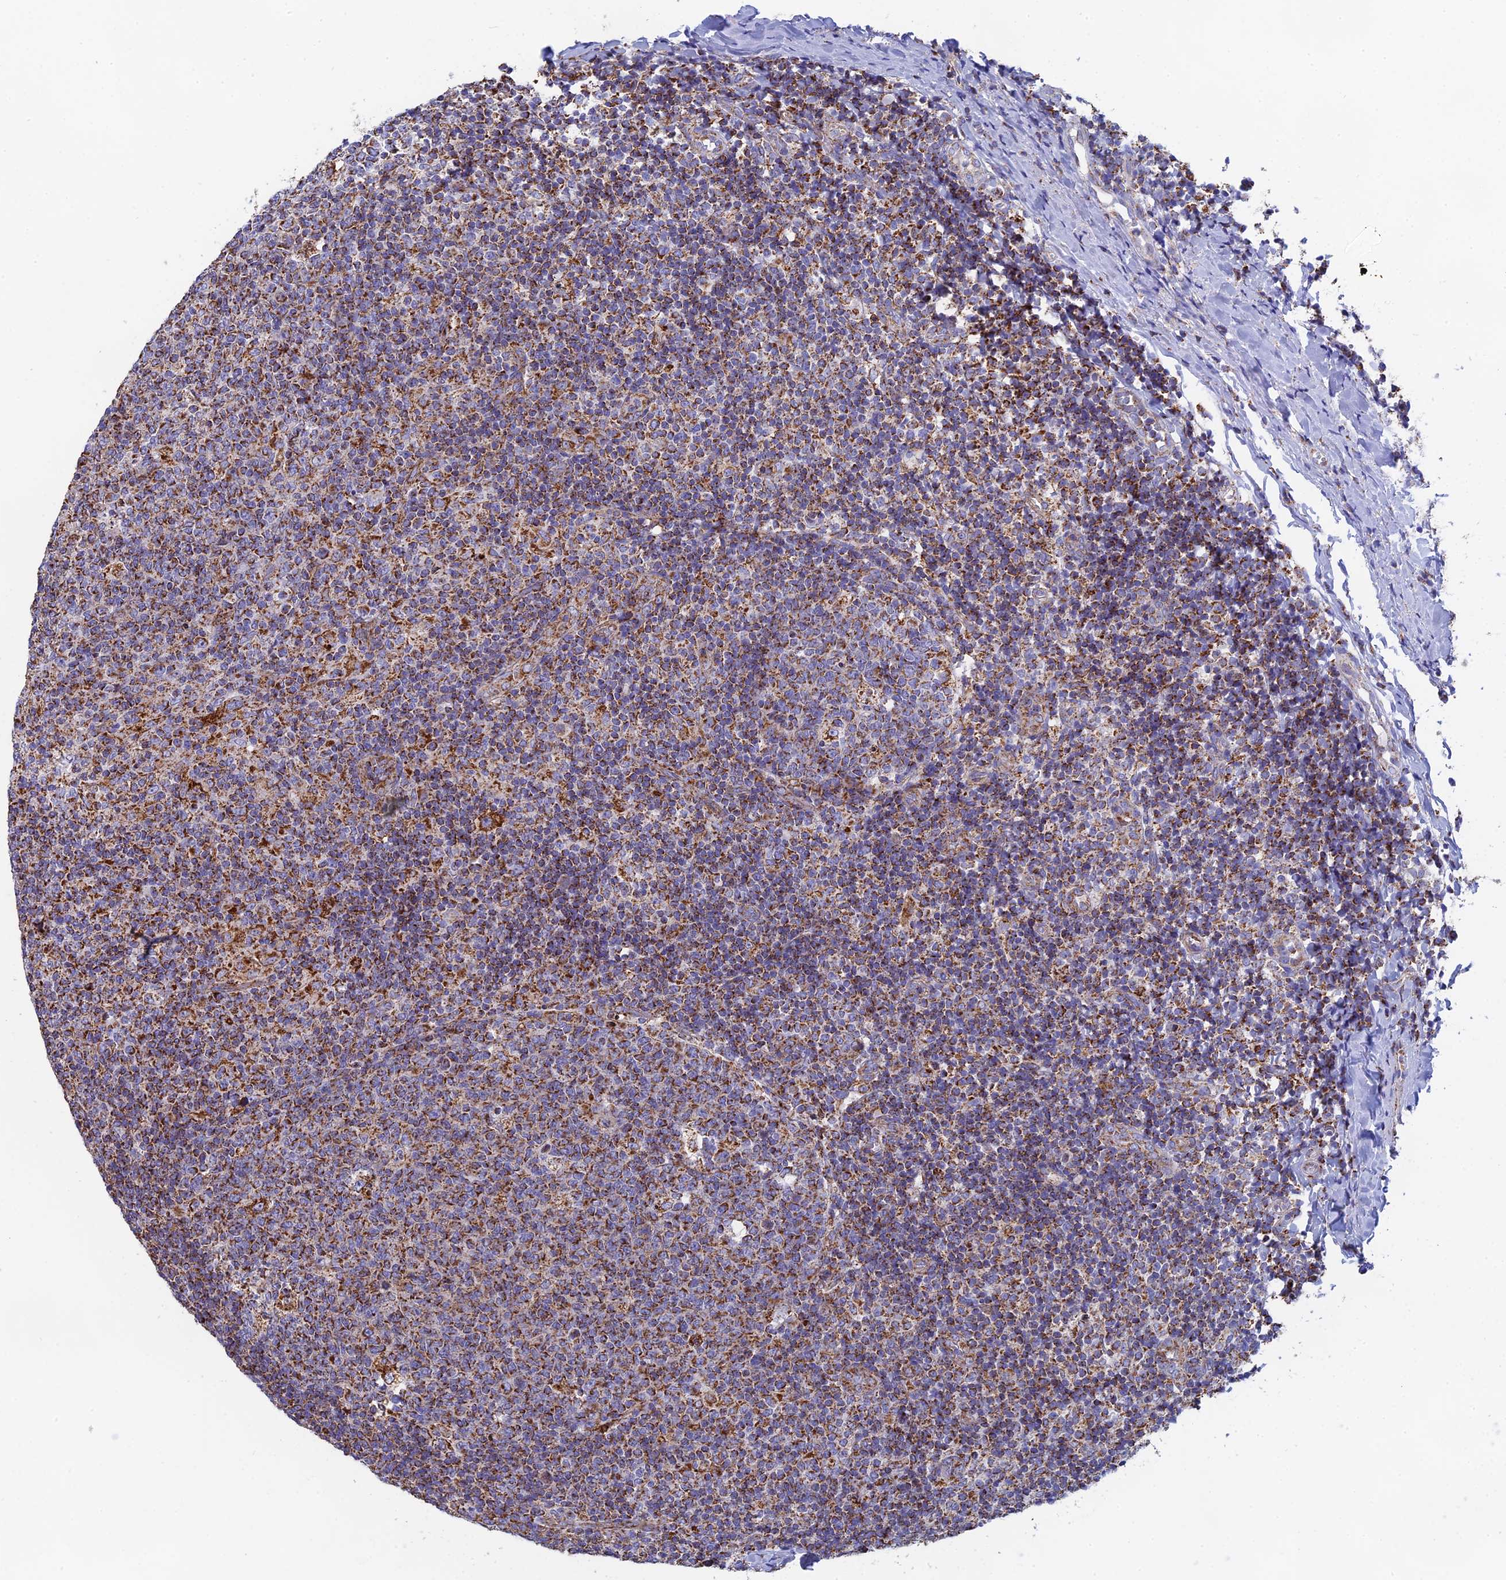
{"staining": {"intensity": "moderate", "quantity": ">75%", "location": "cytoplasmic/membranous"}, "tissue": "tonsil", "cell_type": "Germinal center cells", "image_type": "normal", "snomed": [{"axis": "morphology", "description": "Normal tissue, NOS"}, {"axis": "topography", "description": "Tonsil"}], "caption": "Approximately >75% of germinal center cells in benign tonsil demonstrate moderate cytoplasmic/membranous protein staining as visualized by brown immunohistochemical staining.", "gene": "NDUFA5", "patient": {"sex": "female", "age": 19}}